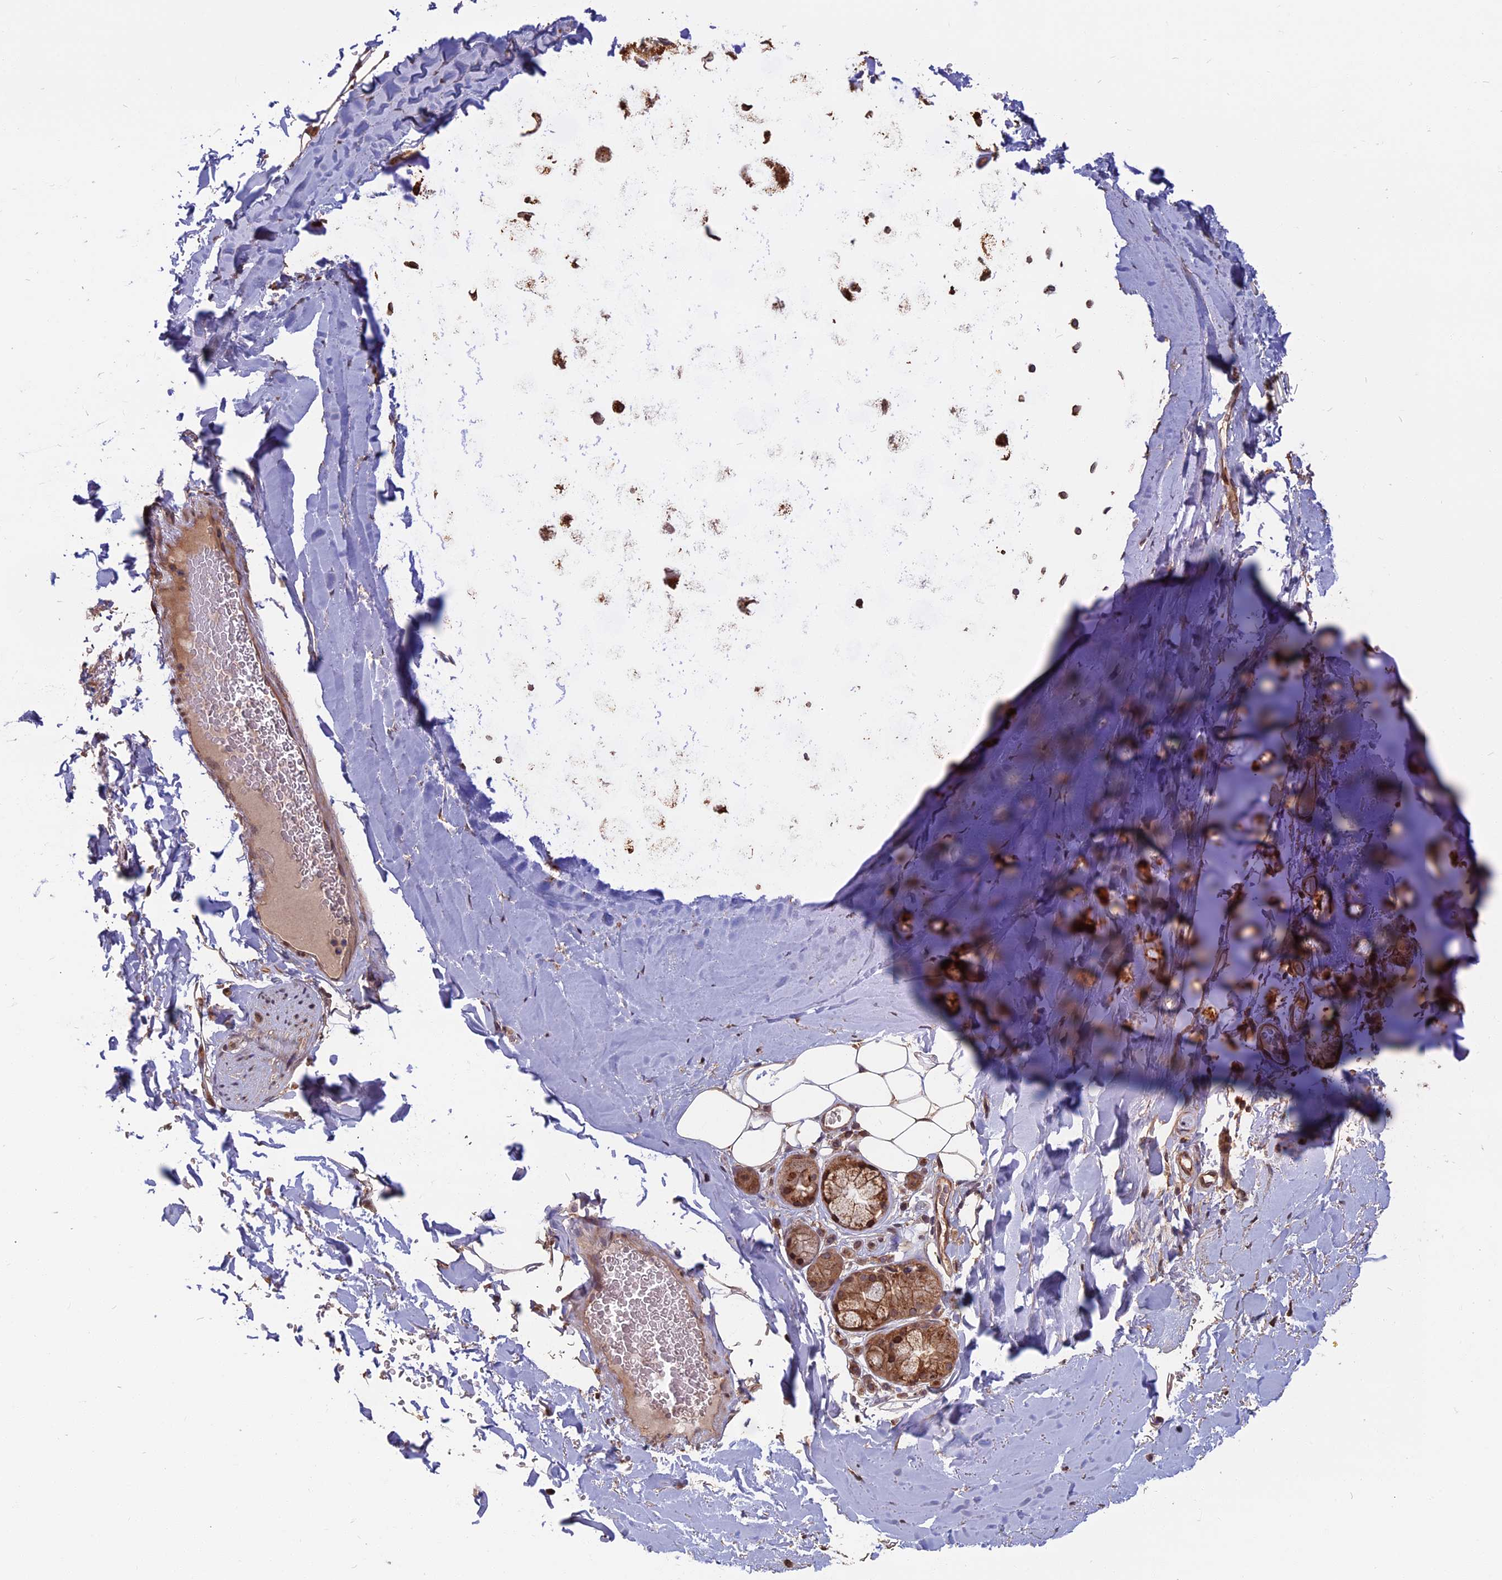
{"staining": {"intensity": "negative", "quantity": "none", "location": "none"}, "tissue": "adipose tissue", "cell_type": "Adipocytes", "image_type": "normal", "snomed": [{"axis": "morphology", "description": "Normal tissue, NOS"}, {"axis": "topography", "description": "Lymph node"}, {"axis": "topography", "description": "Bronchus"}], "caption": "IHC of benign human adipose tissue reveals no staining in adipocytes.", "gene": "SPG11", "patient": {"sex": "male", "age": 63}}